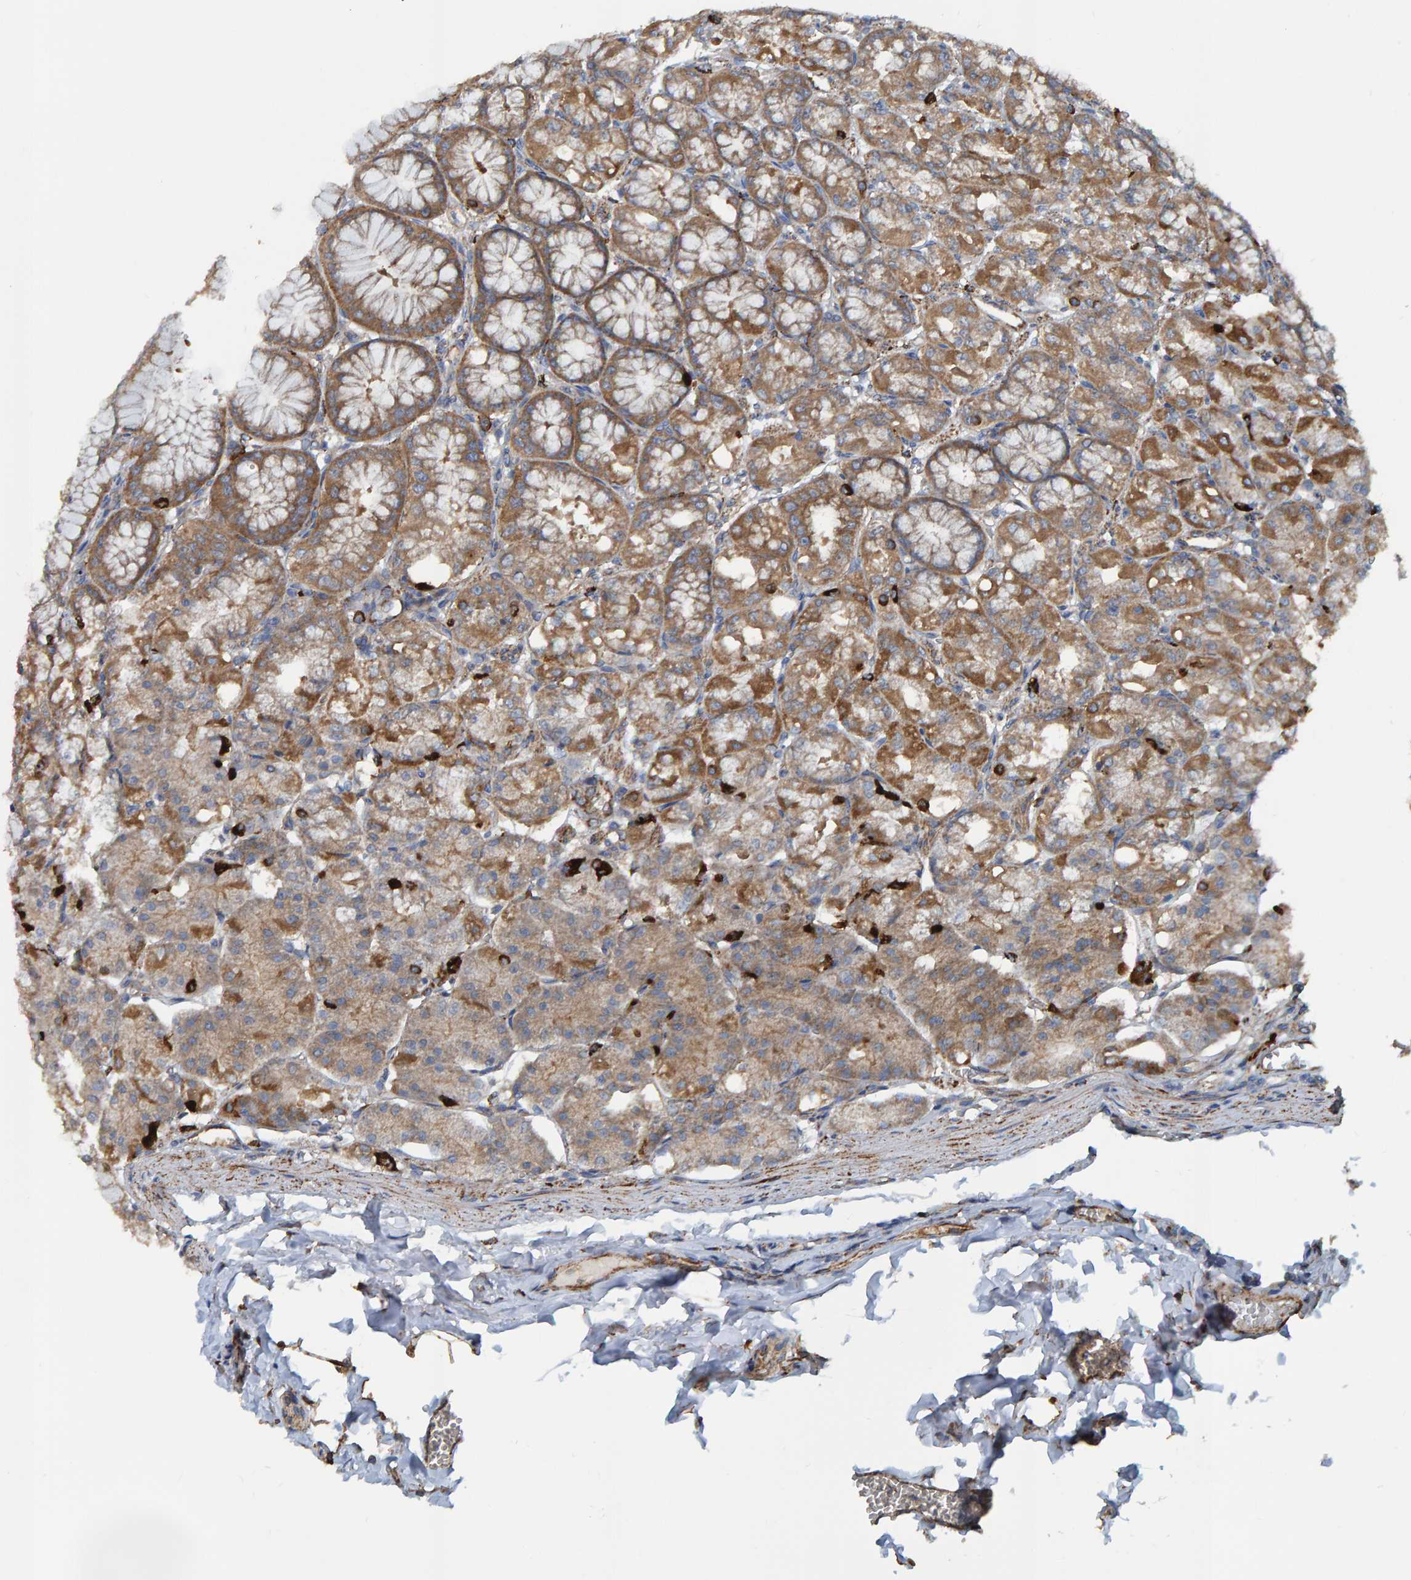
{"staining": {"intensity": "moderate", "quantity": ">75%", "location": "cytoplasmic/membranous"}, "tissue": "stomach", "cell_type": "Glandular cells", "image_type": "normal", "snomed": [{"axis": "morphology", "description": "Normal tissue, NOS"}, {"axis": "topography", "description": "Stomach, lower"}], "caption": "IHC image of unremarkable human stomach stained for a protein (brown), which demonstrates medium levels of moderate cytoplasmic/membranous positivity in approximately >75% of glandular cells.", "gene": "LRSAM1", "patient": {"sex": "male", "age": 71}}